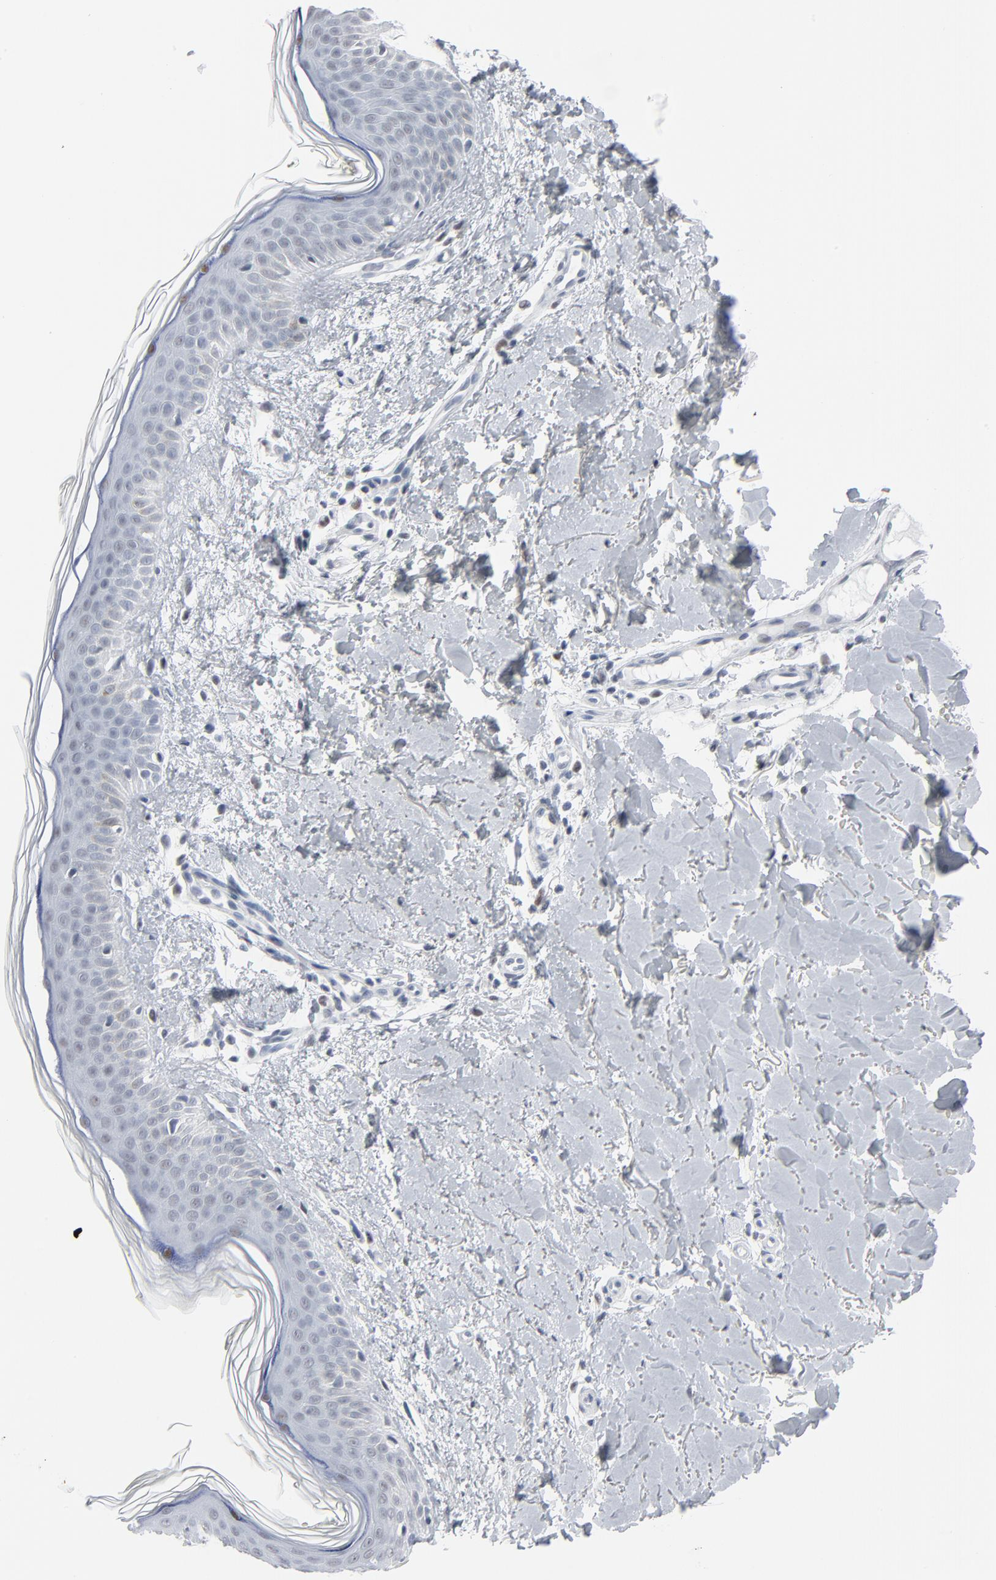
{"staining": {"intensity": "negative", "quantity": "none", "location": "none"}, "tissue": "skin", "cell_type": "Fibroblasts", "image_type": "normal", "snomed": [{"axis": "morphology", "description": "Normal tissue, NOS"}, {"axis": "topography", "description": "Skin"}], "caption": "Fibroblasts show no significant staining in normal skin.", "gene": "SIRT1", "patient": {"sex": "female", "age": 56}}